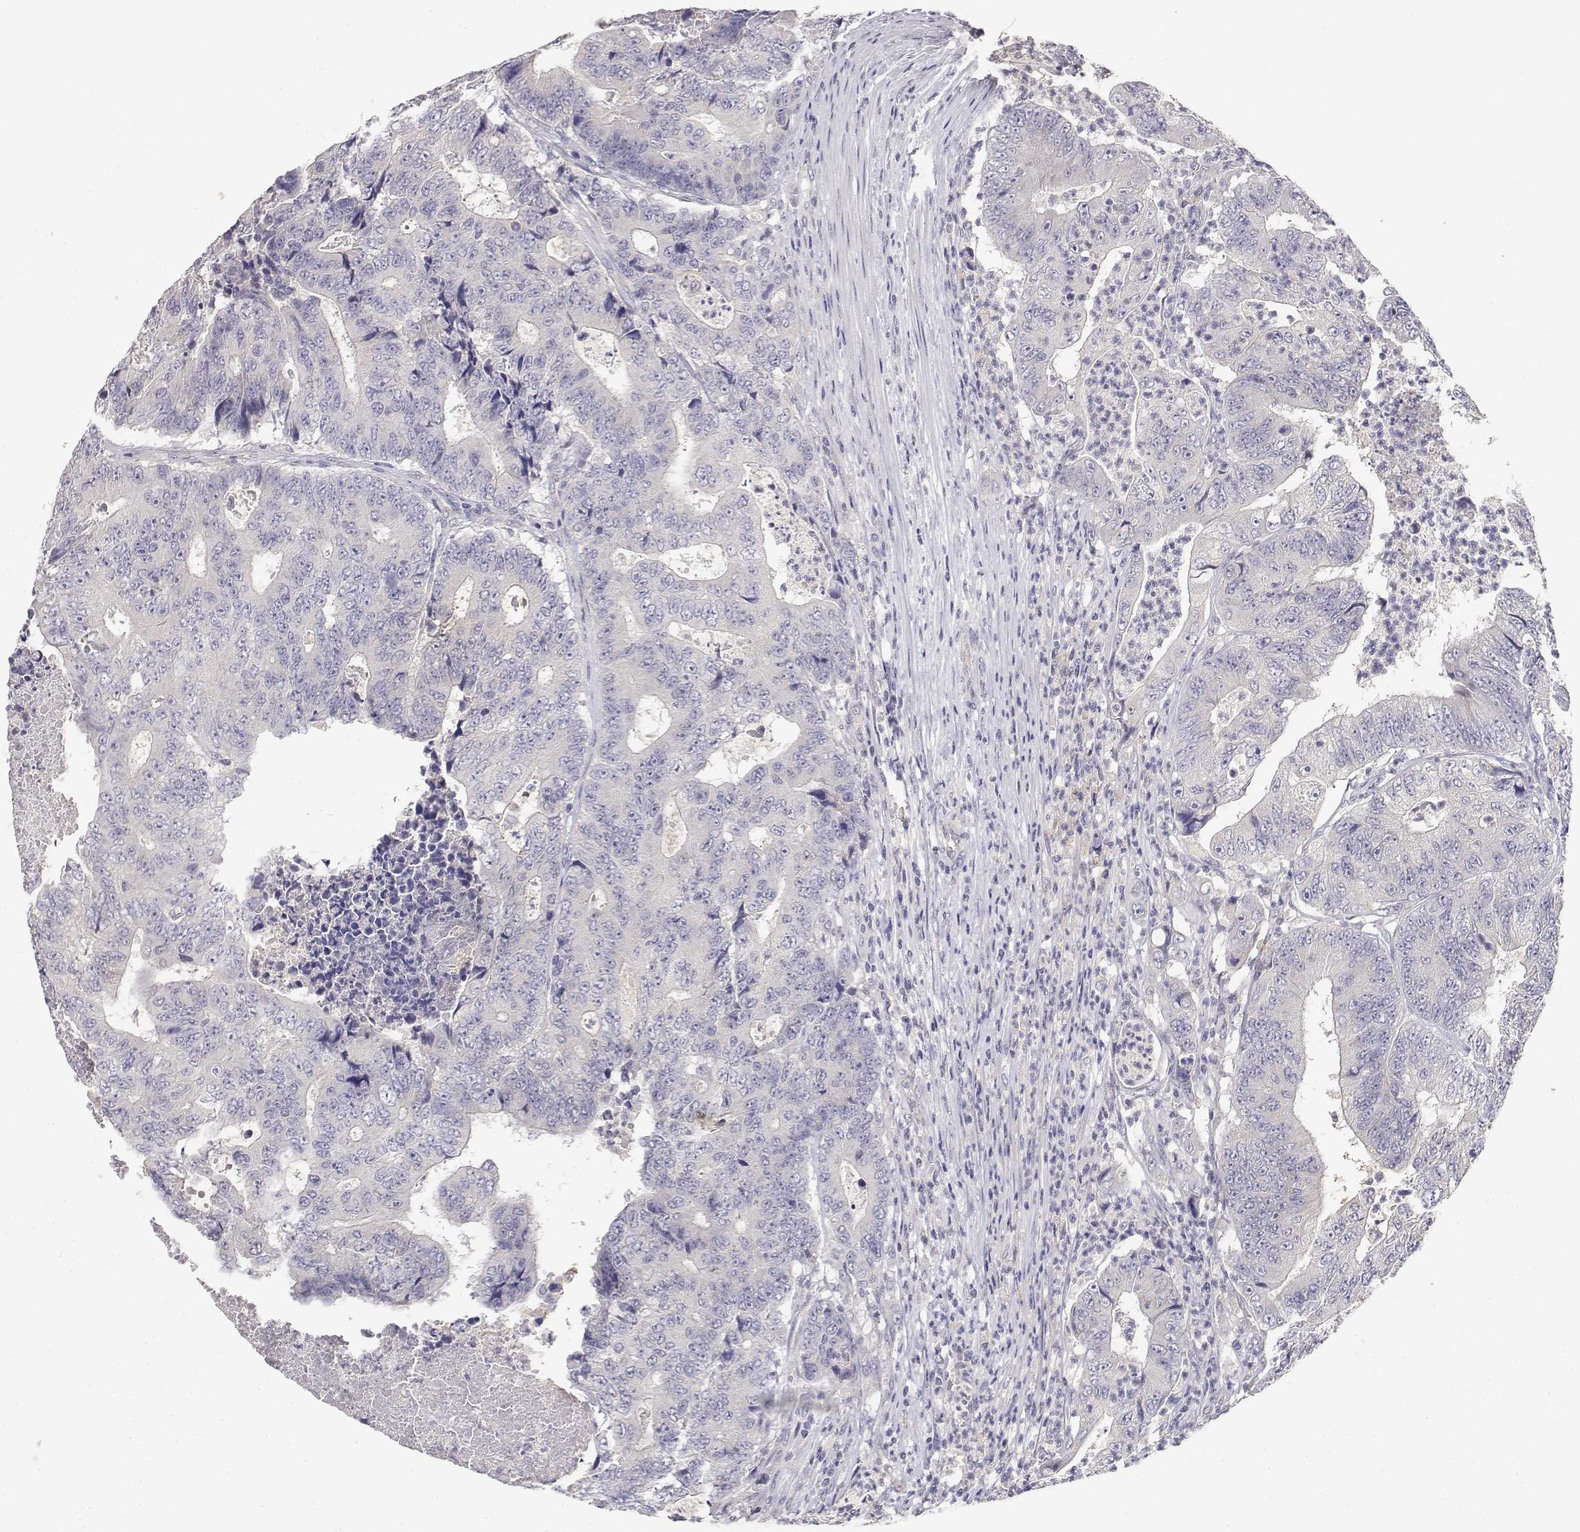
{"staining": {"intensity": "negative", "quantity": "none", "location": "none"}, "tissue": "colorectal cancer", "cell_type": "Tumor cells", "image_type": "cancer", "snomed": [{"axis": "morphology", "description": "Adenocarcinoma, NOS"}, {"axis": "topography", "description": "Colon"}], "caption": "Histopathology image shows no protein positivity in tumor cells of adenocarcinoma (colorectal) tissue.", "gene": "ADA", "patient": {"sex": "female", "age": 48}}